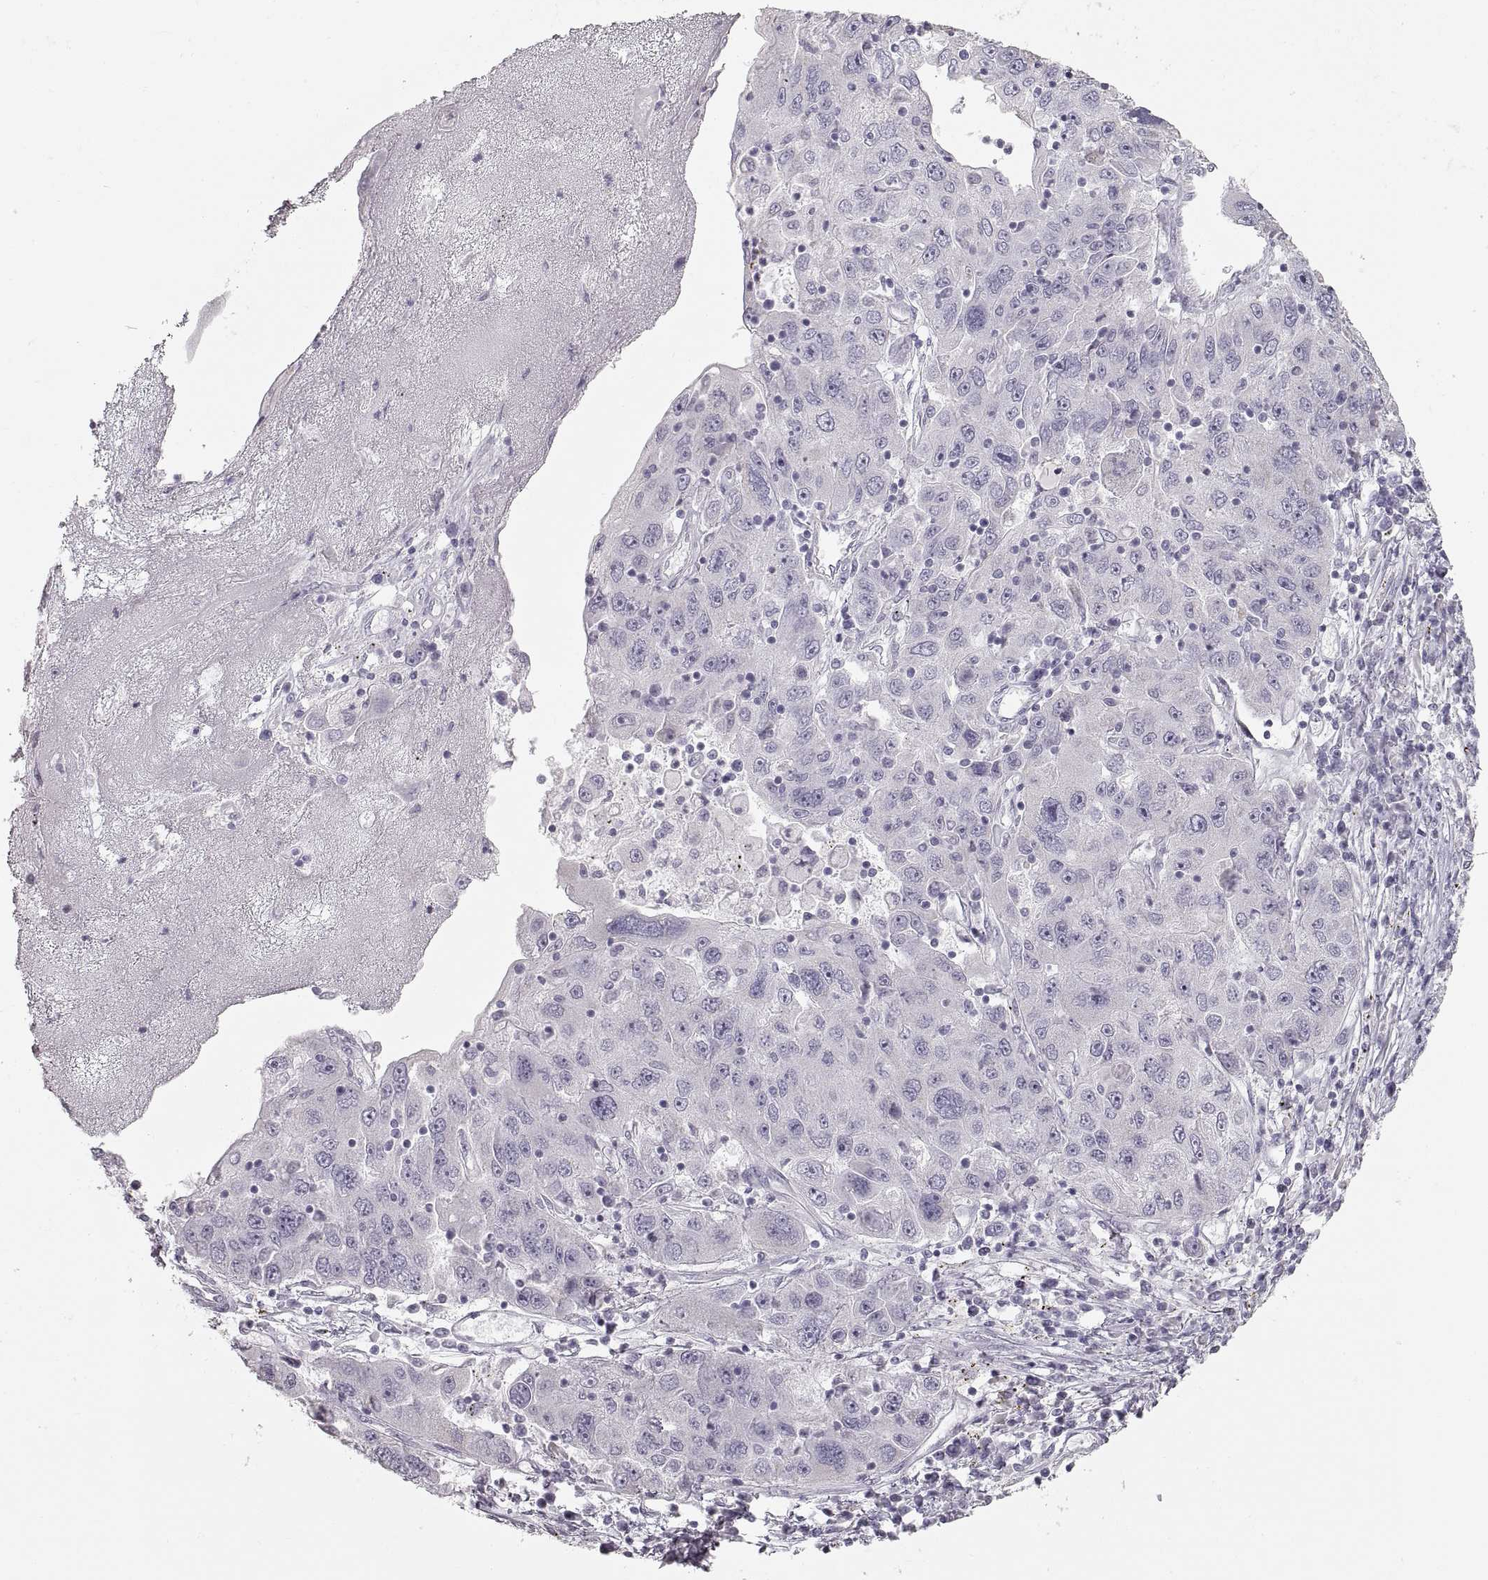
{"staining": {"intensity": "negative", "quantity": "none", "location": "none"}, "tissue": "stomach cancer", "cell_type": "Tumor cells", "image_type": "cancer", "snomed": [{"axis": "morphology", "description": "Adenocarcinoma, NOS"}, {"axis": "topography", "description": "Stomach"}], "caption": "Protein analysis of stomach cancer (adenocarcinoma) demonstrates no significant staining in tumor cells.", "gene": "ZP3", "patient": {"sex": "male", "age": 56}}